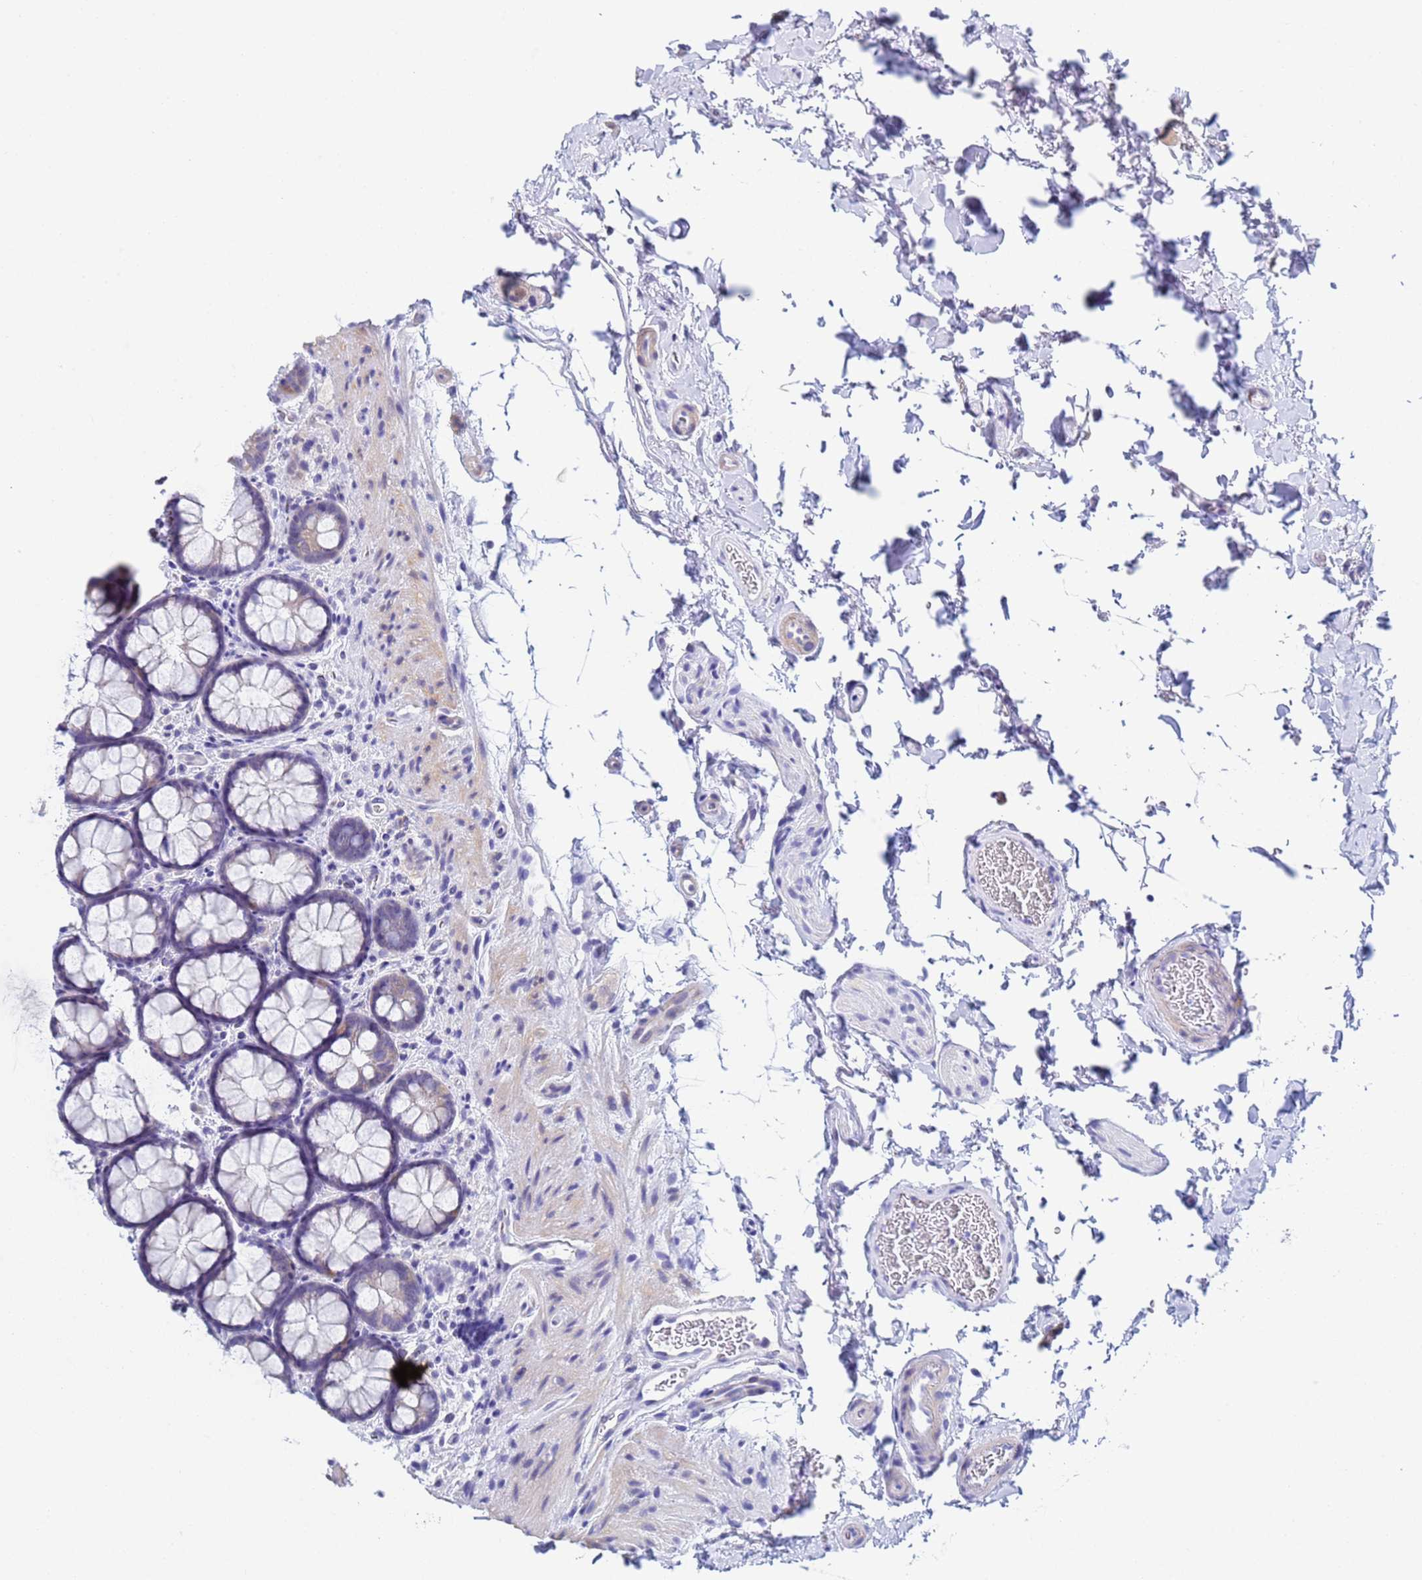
{"staining": {"intensity": "moderate", "quantity": "25%-75%", "location": "cytoplasmic/membranous"}, "tissue": "colon", "cell_type": "Endothelial cells", "image_type": "normal", "snomed": [{"axis": "morphology", "description": "Normal tissue, NOS"}, {"axis": "topography", "description": "Colon"}], "caption": "This photomicrograph exhibits immunohistochemistry (IHC) staining of benign human colon, with medium moderate cytoplasmic/membranous staining in about 25%-75% of endothelial cells.", "gene": "CLHC1", "patient": {"sex": "female", "age": 82}}